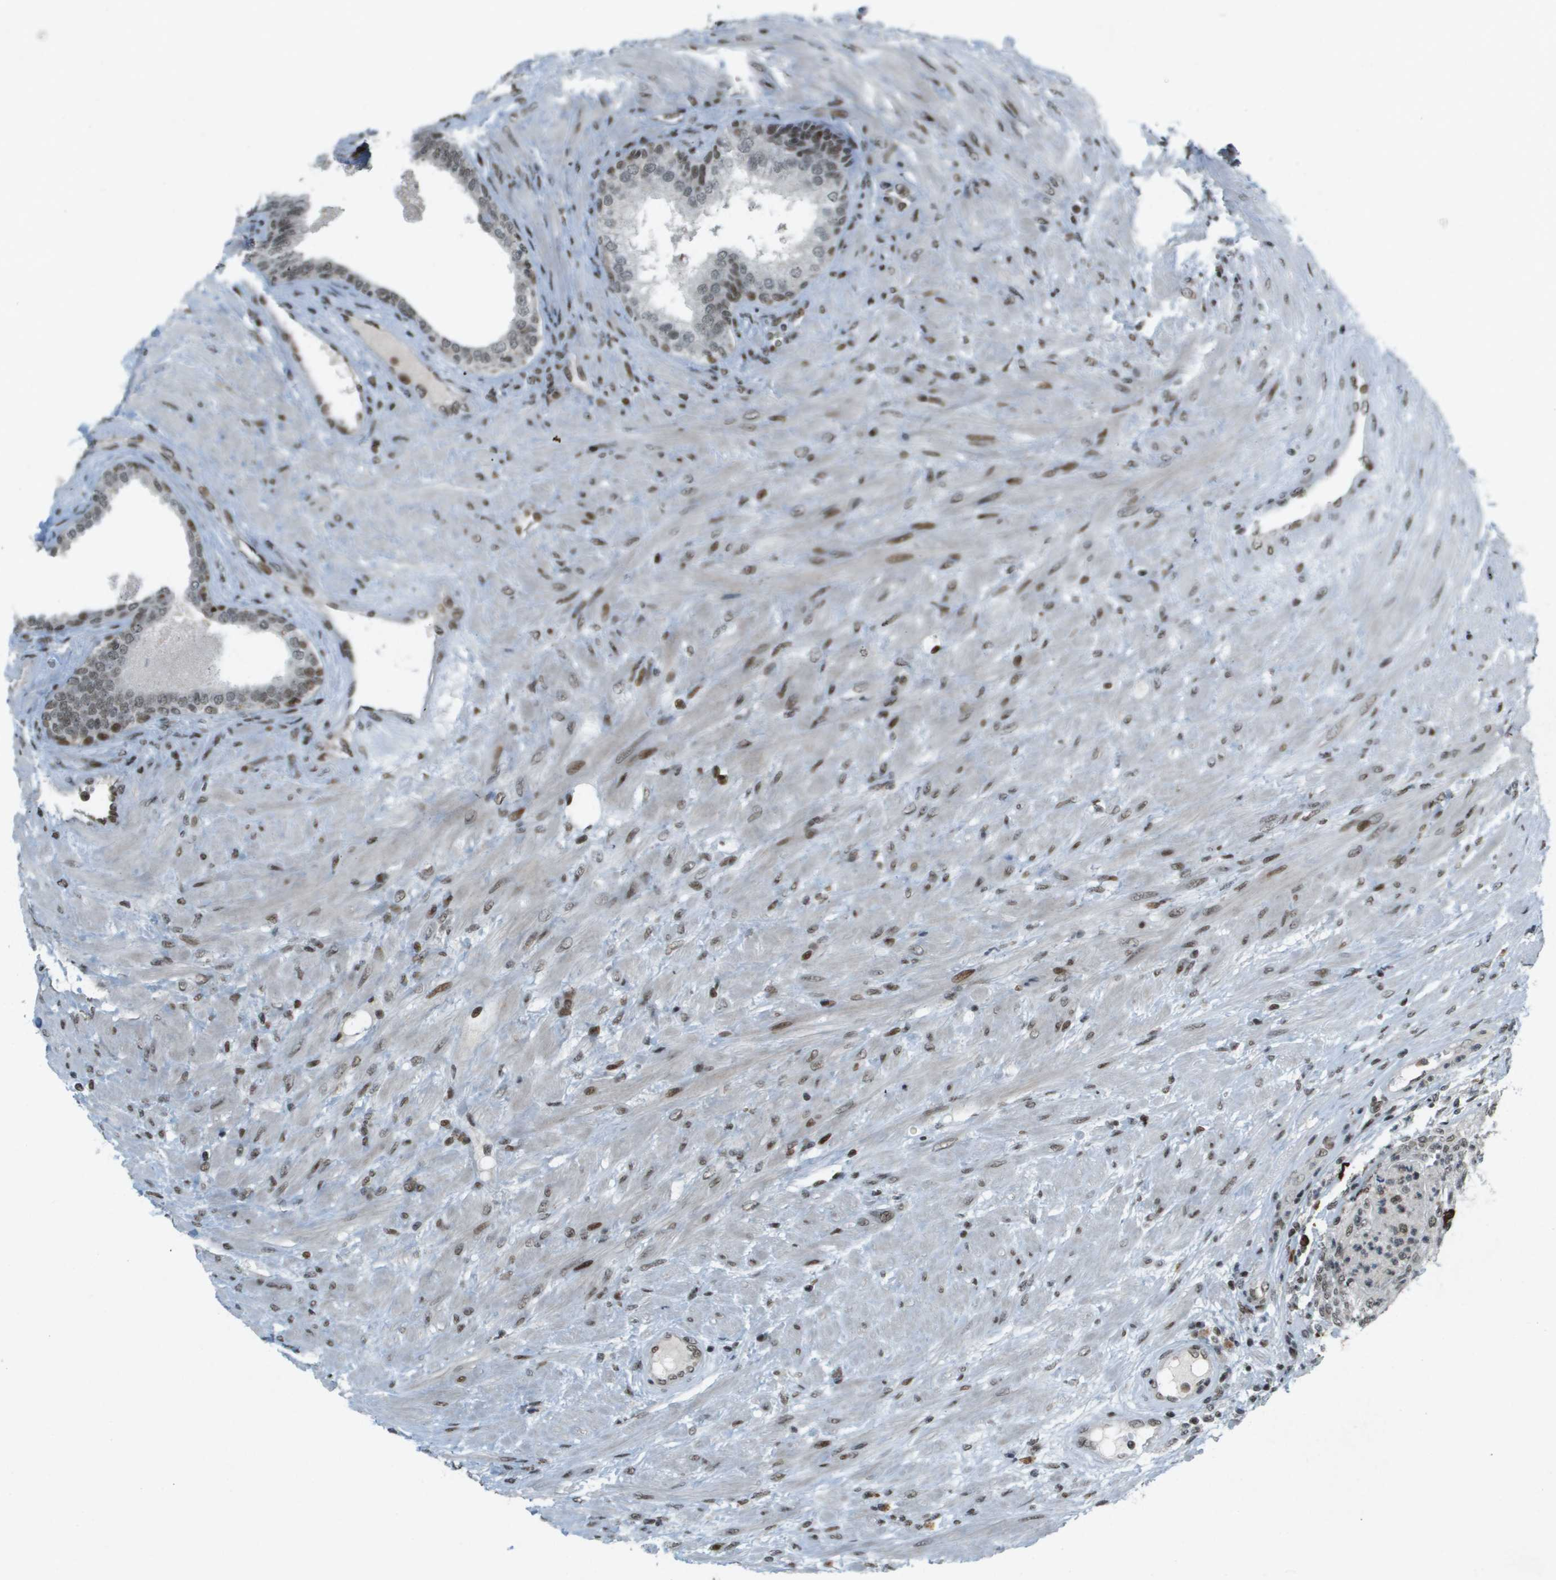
{"staining": {"intensity": "moderate", "quantity": "<25%", "location": "nuclear"}, "tissue": "prostate", "cell_type": "Glandular cells", "image_type": "normal", "snomed": [{"axis": "morphology", "description": "Normal tissue, NOS"}, {"axis": "topography", "description": "Prostate"}], "caption": "This is a micrograph of immunohistochemistry staining of benign prostate, which shows moderate positivity in the nuclear of glandular cells.", "gene": "IRF7", "patient": {"sex": "male", "age": 76}}